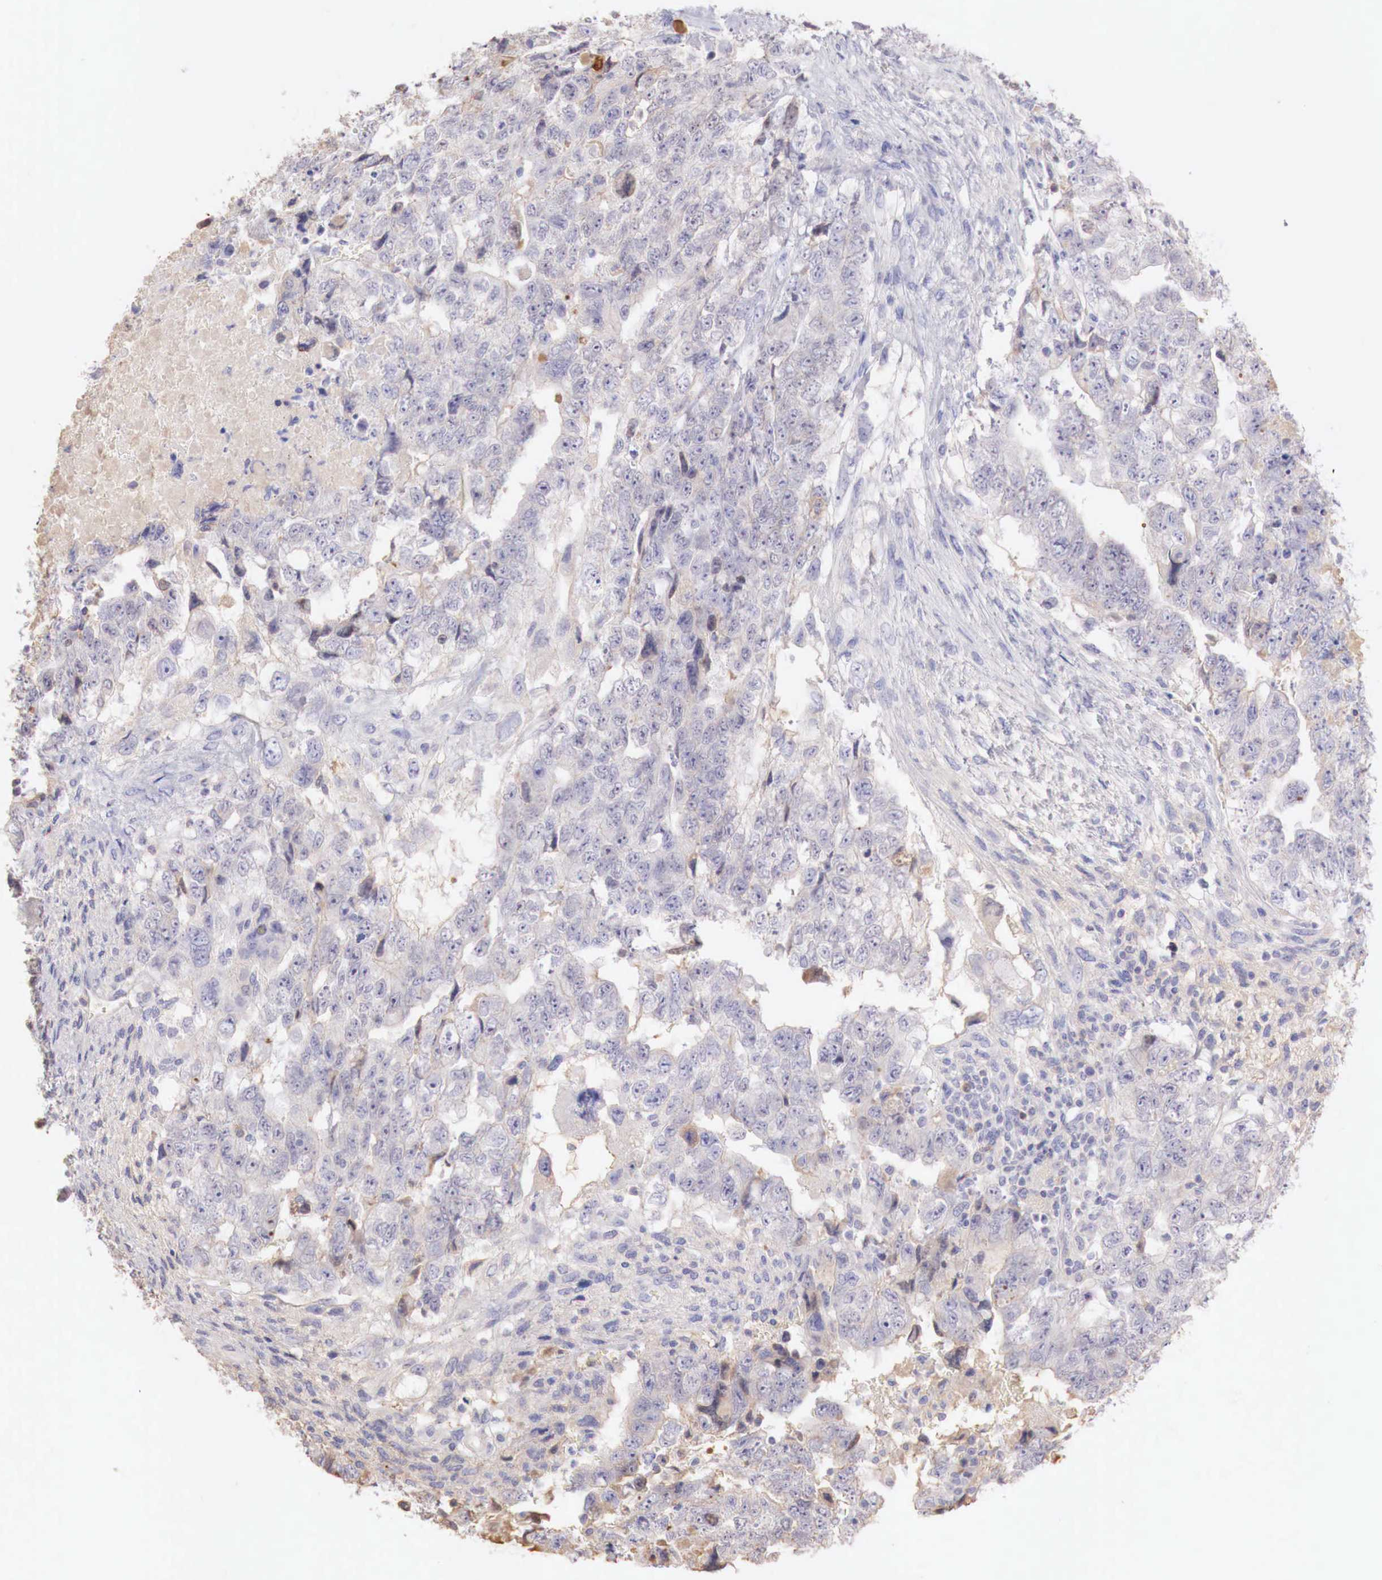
{"staining": {"intensity": "weak", "quantity": "<25%", "location": "cytoplasmic/membranous"}, "tissue": "testis cancer", "cell_type": "Tumor cells", "image_type": "cancer", "snomed": [{"axis": "morphology", "description": "Carcinoma, Embryonal, NOS"}, {"axis": "topography", "description": "Testis"}], "caption": "A high-resolution photomicrograph shows IHC staining of testis cancer, which displays no significant staining in tumor cells. (DAB (3,3'-diaminobenzidine) IHC, high magnification).", "gene": "XPNPEP2", "patient": {"sex": "male", "age": 36}}